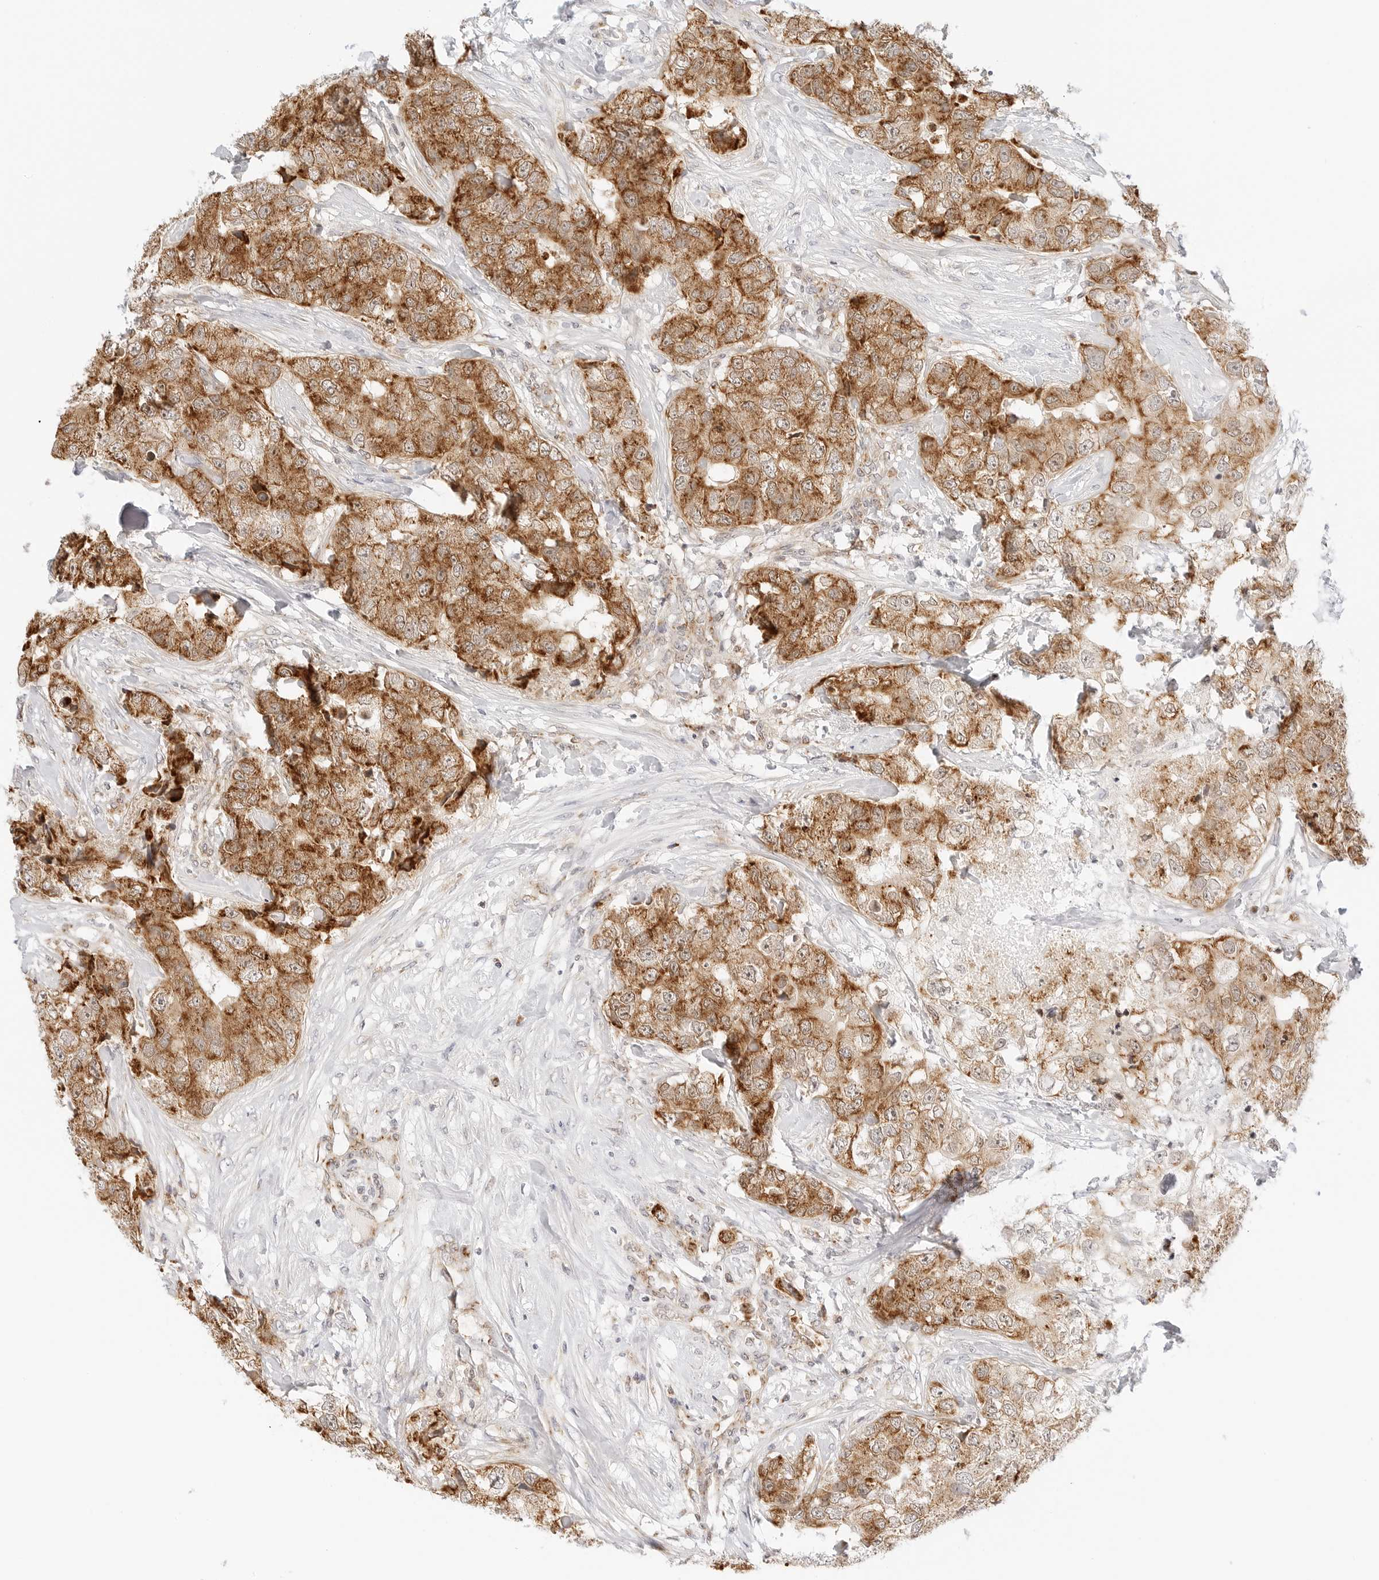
{"staining": {"intensity": "strong", "quantity": ">75%", "location": "cytoplasmic/membranous"}, "tissue": "breast cancer", "cell_type": "Tumor cells", "image_type": "cancer", "snomed": [{"axis": "morphology", "description": "Duct carcinoma"}, {"axis": "topography", "description": "Breast"}], "caption": "Breast cancer (invasive ductal carcinoma) stained with immunohistochemistry (IHC) exhibits strong cytoplasmic/membranous staining in approximately >75% of tumor cells.", "gene": "FH", "patient": {"sex": "female", "age": 62}}